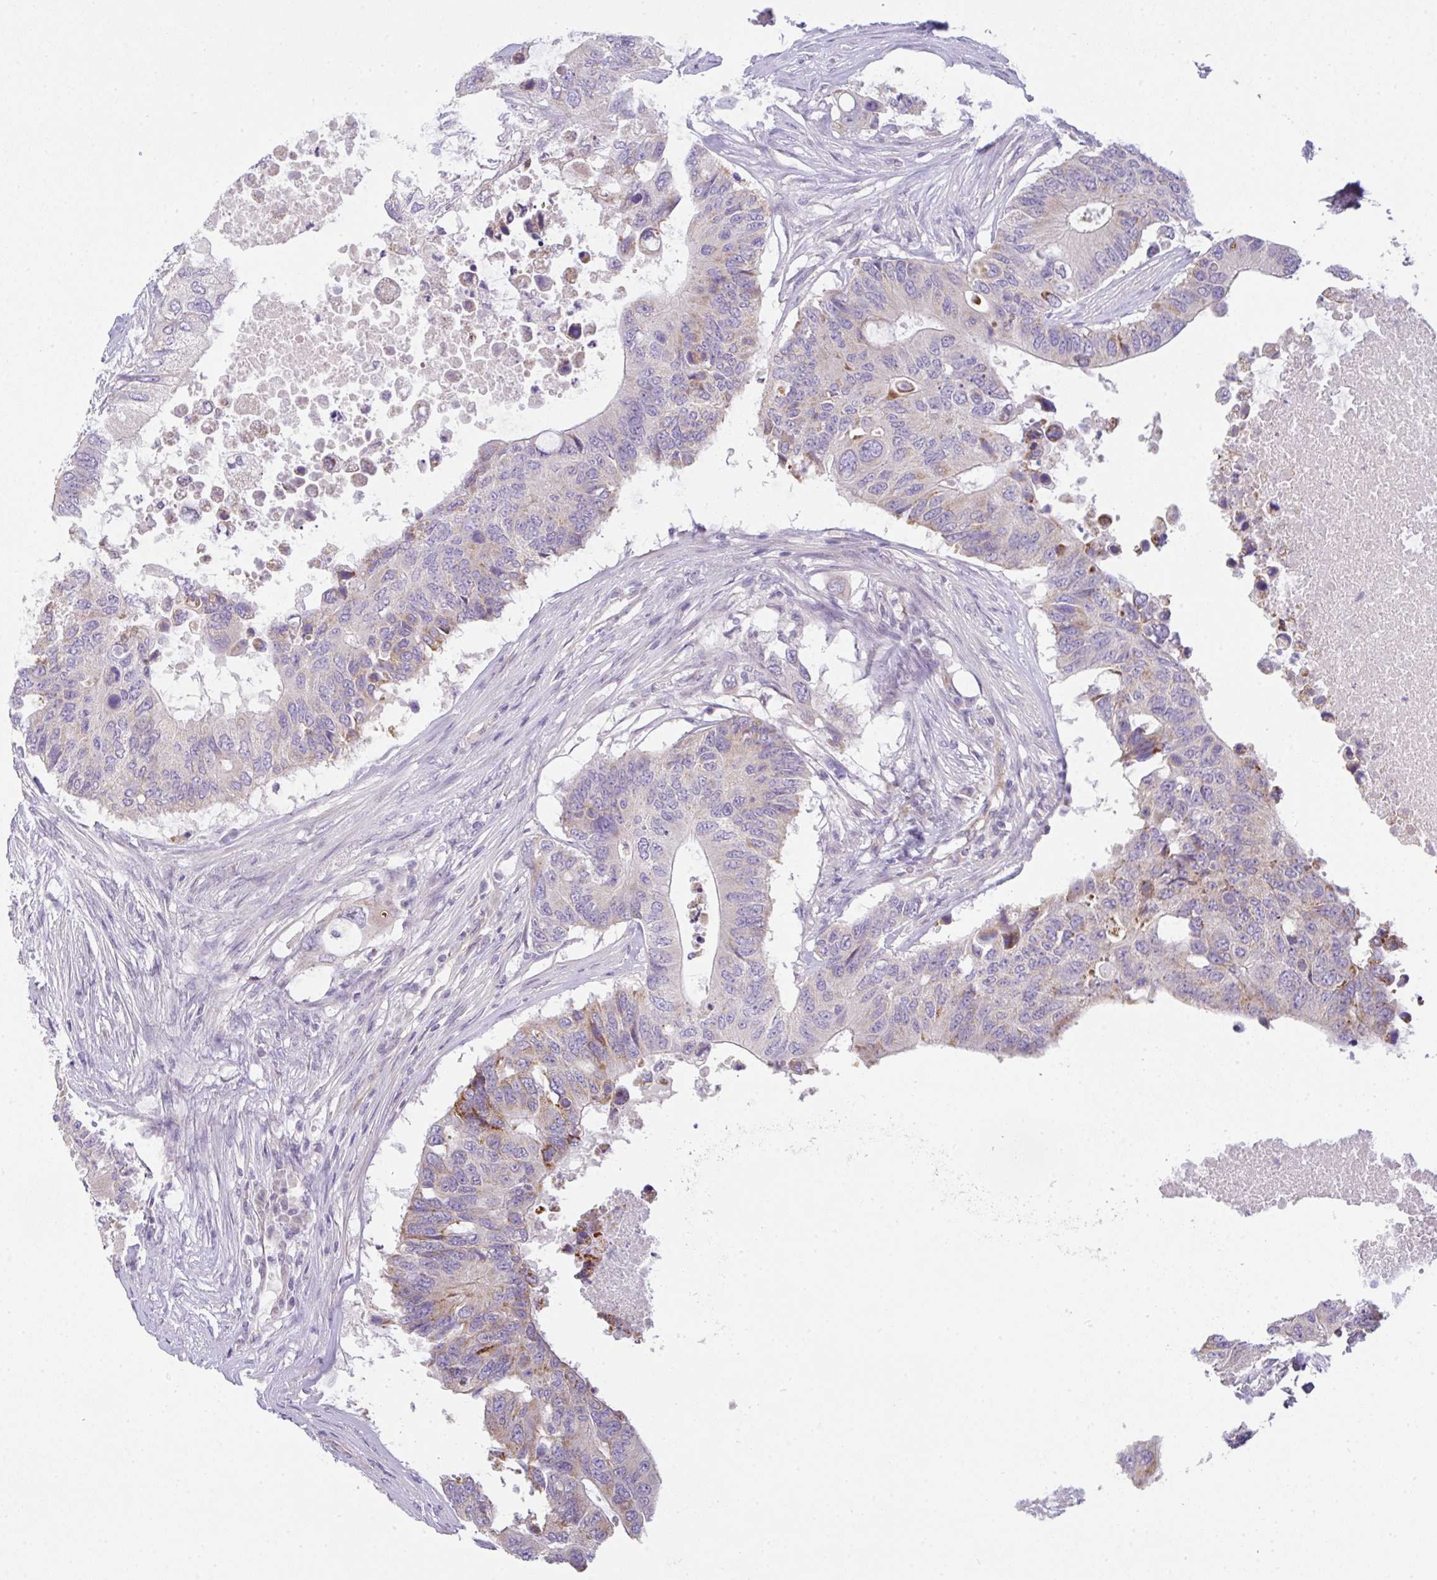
{"staining": {"intensity": "moderate", "quantity": "<25%", "location": "cytoplasmic/membranous"}, "tissue": "colorectal cancer", "cell_type": "Tumor cells", "image_type": "cancer", "snomed": [{"axis": "morphology", "description": "Adenocarcinoma, NOS"}, {"axis": "topography", "description": "Colon"}], "caption": "Brown immunohistochemical staining in human adenocarcinoma (colorectal) displays moderate cytoplasmic/membranous expression in about <25% of tumor cells.", "gene": "FILIP1", "patient": {"sex": "male", "age": 71}}